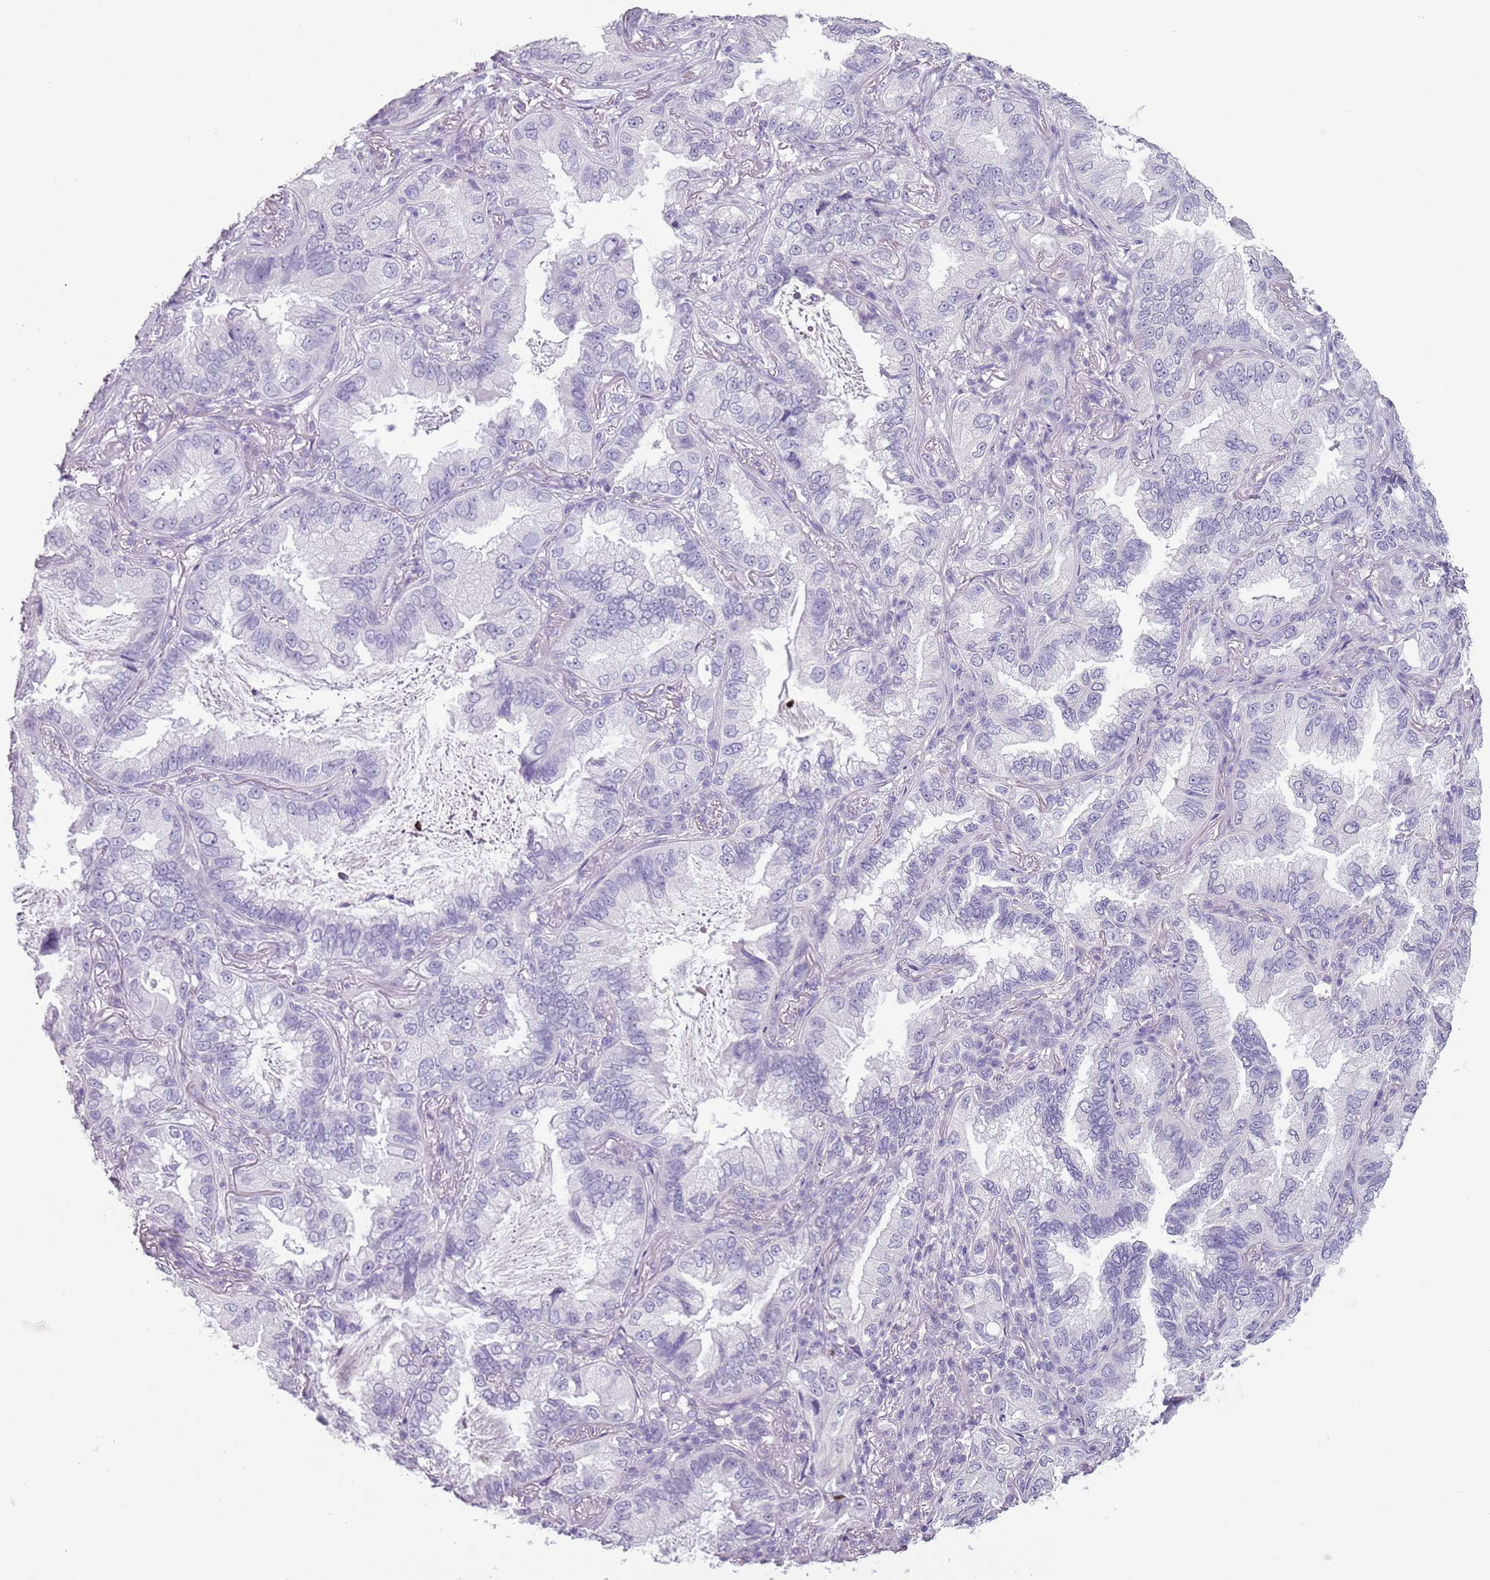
{"staining": {"intensity": "negative", "quantity": "none", "location": "none"}, "tissue": "lung cancer", "cell_type": "Tumor cells", "image_type": "cancer", "snomed": [{"axis": "morphology", "description": "Adenocarcinoma, NOS"}, {"axis": "topography", "description": "Lung"}], "caption": "Human adenocarcinoma (lung) stained for a protein using IHC displays no positivity in tumor cells.", "gene": "CELF6", "patient": {"sex": "female", "age": 69}}